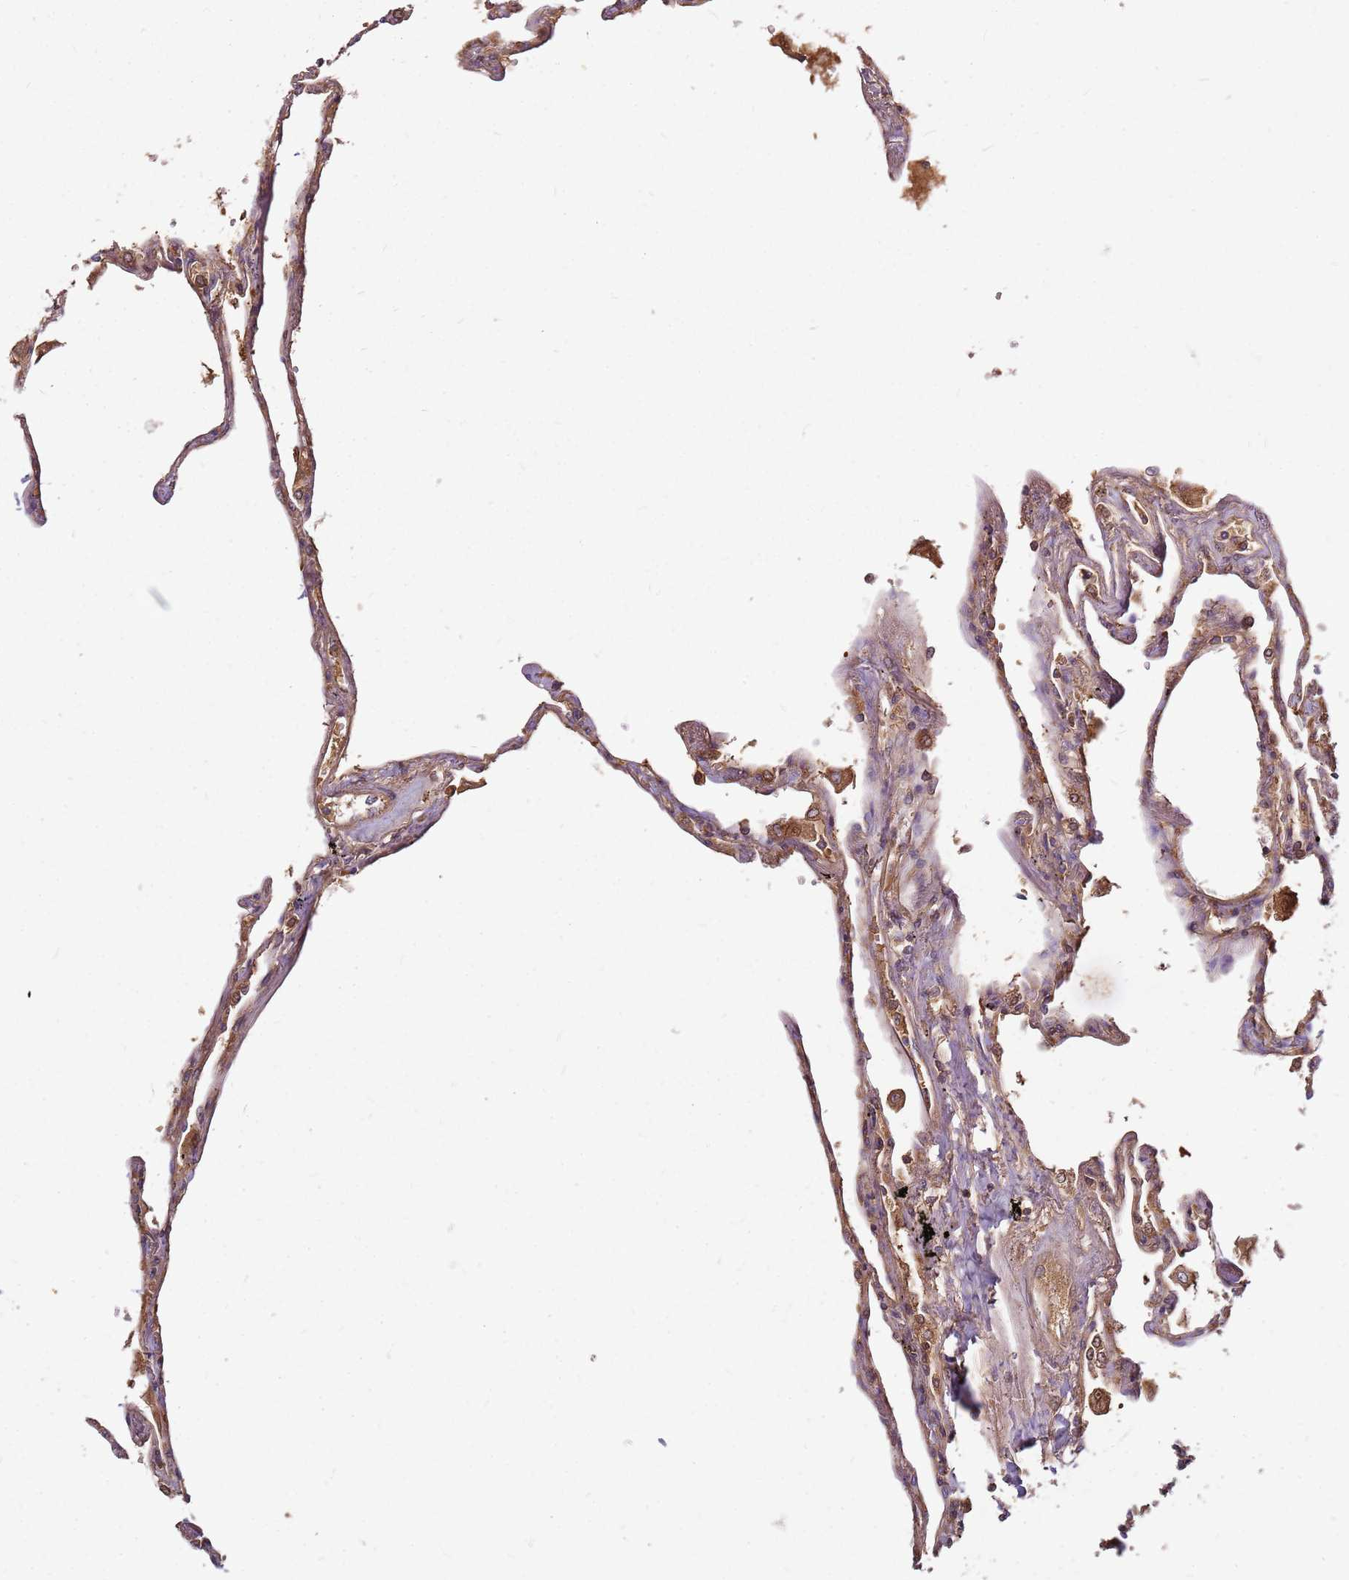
{"staining": {"intensity": "moderate", "quantity": "25%-75%", "location": "cytoplasmic/membranous"}, "tissue": "lung", "cell_type": "Alveolar cells", "image_type": "normal", "snomed": [{"axis": "morphology", "description": "Normal tissue, NOS"}, {"axis": "topography", "description": "Lung"}], "caption": "Immunohistochemistry histopathology image of benign lung: lung stained using immunohistochemistry reveals medium levels of moderate protein expression localized specifically in the cytoplasmic/membranous of alveolar cells, appearing as a cytoplasmic/membranous brown color.", "gene": "CCDC159", "patient": {"sex": "female", "age": 67}}